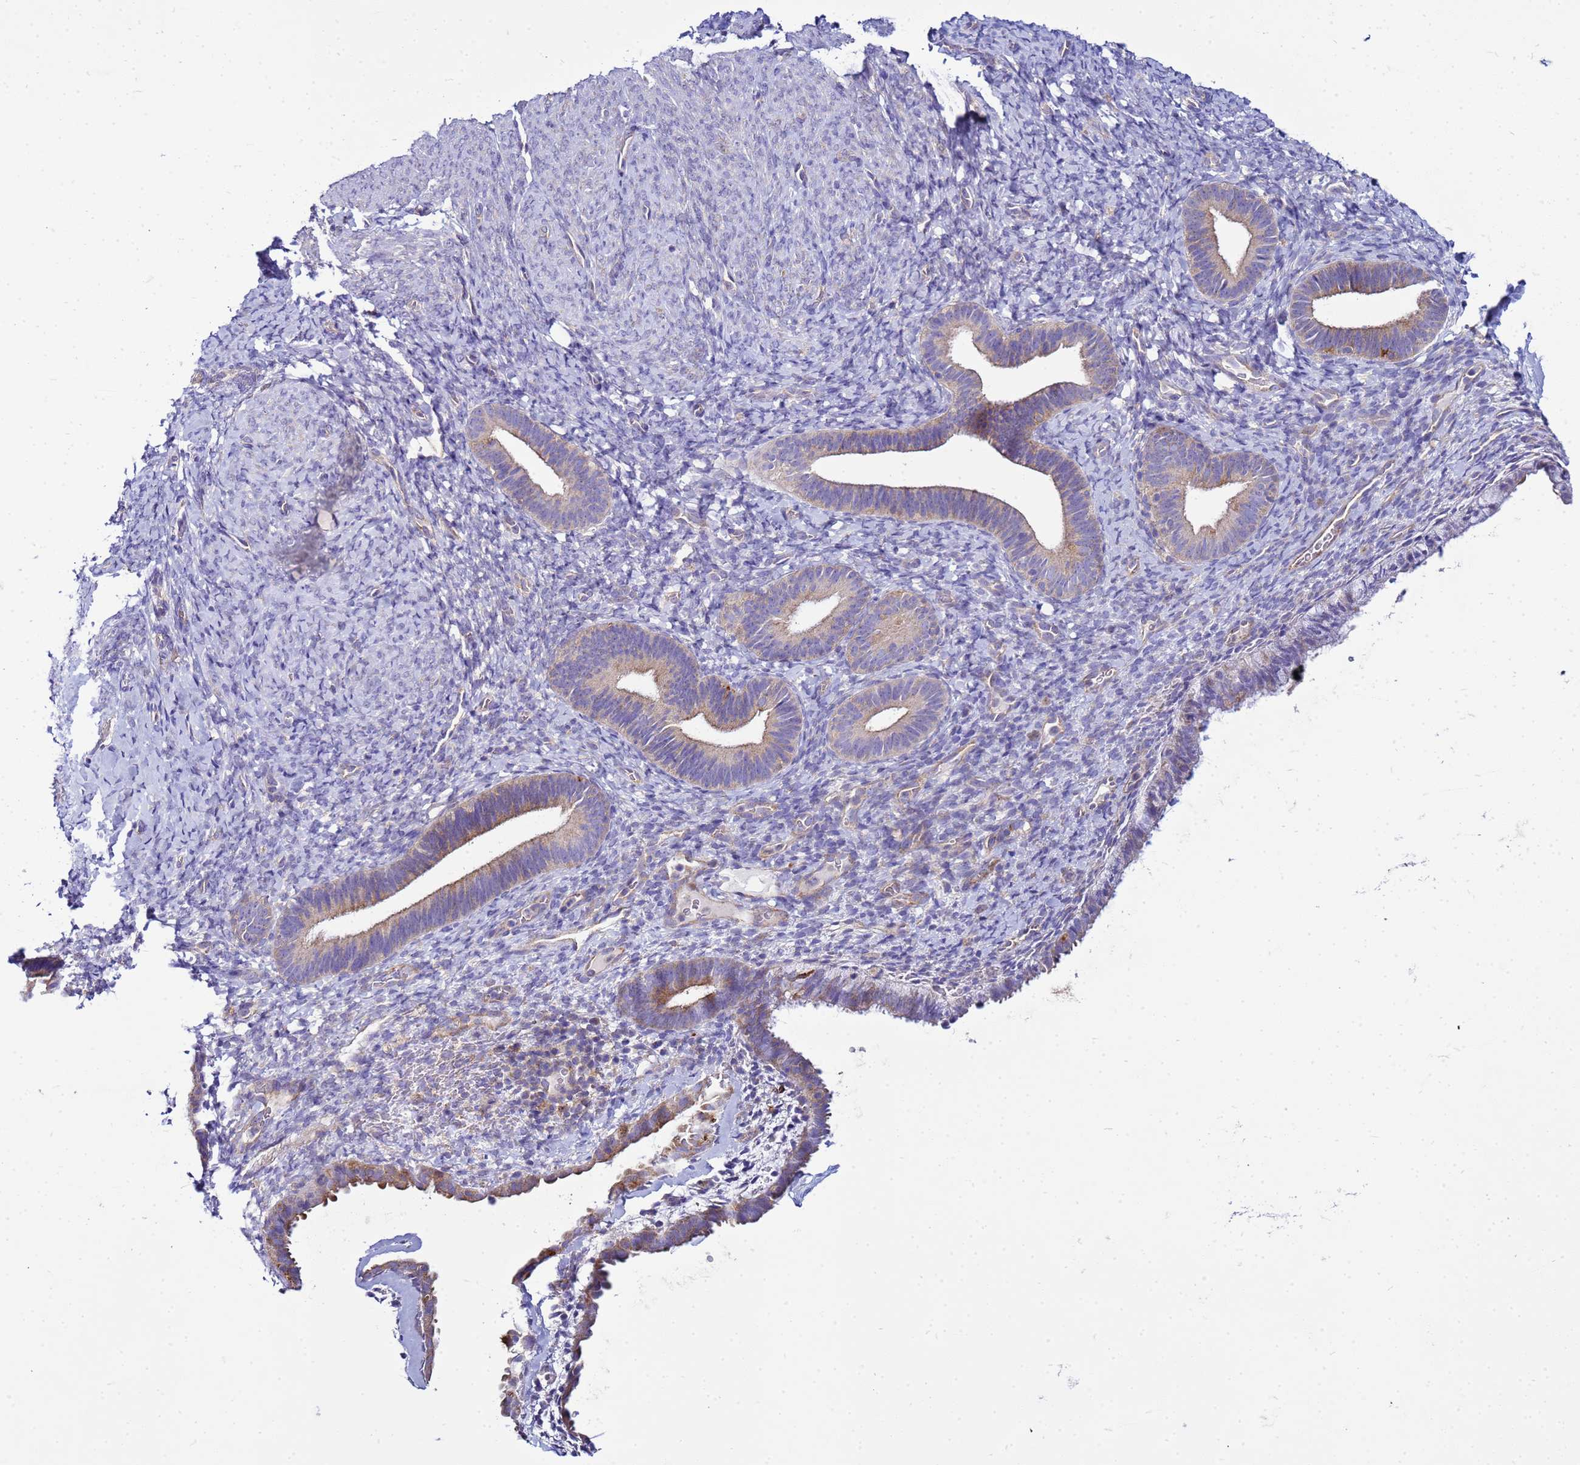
{"staining": {"intensity": "negative", "quantity": "none", "location": "none"}, "tissue": "endometrium", "cell_type": "Cells in endometrial stroma", "image_type": "normal", "snomed": [{"axis": "morphology", "description": "Normal tissue, NOS"}, {"axis": "topography", "description": "Endometrium"}], "caption": "Immunohistochemistry of benign human endometrium shows no staining in cells in endometrial stroma.", "gene": "PKD1", "patient": {"sex": "female", "age": 65}}